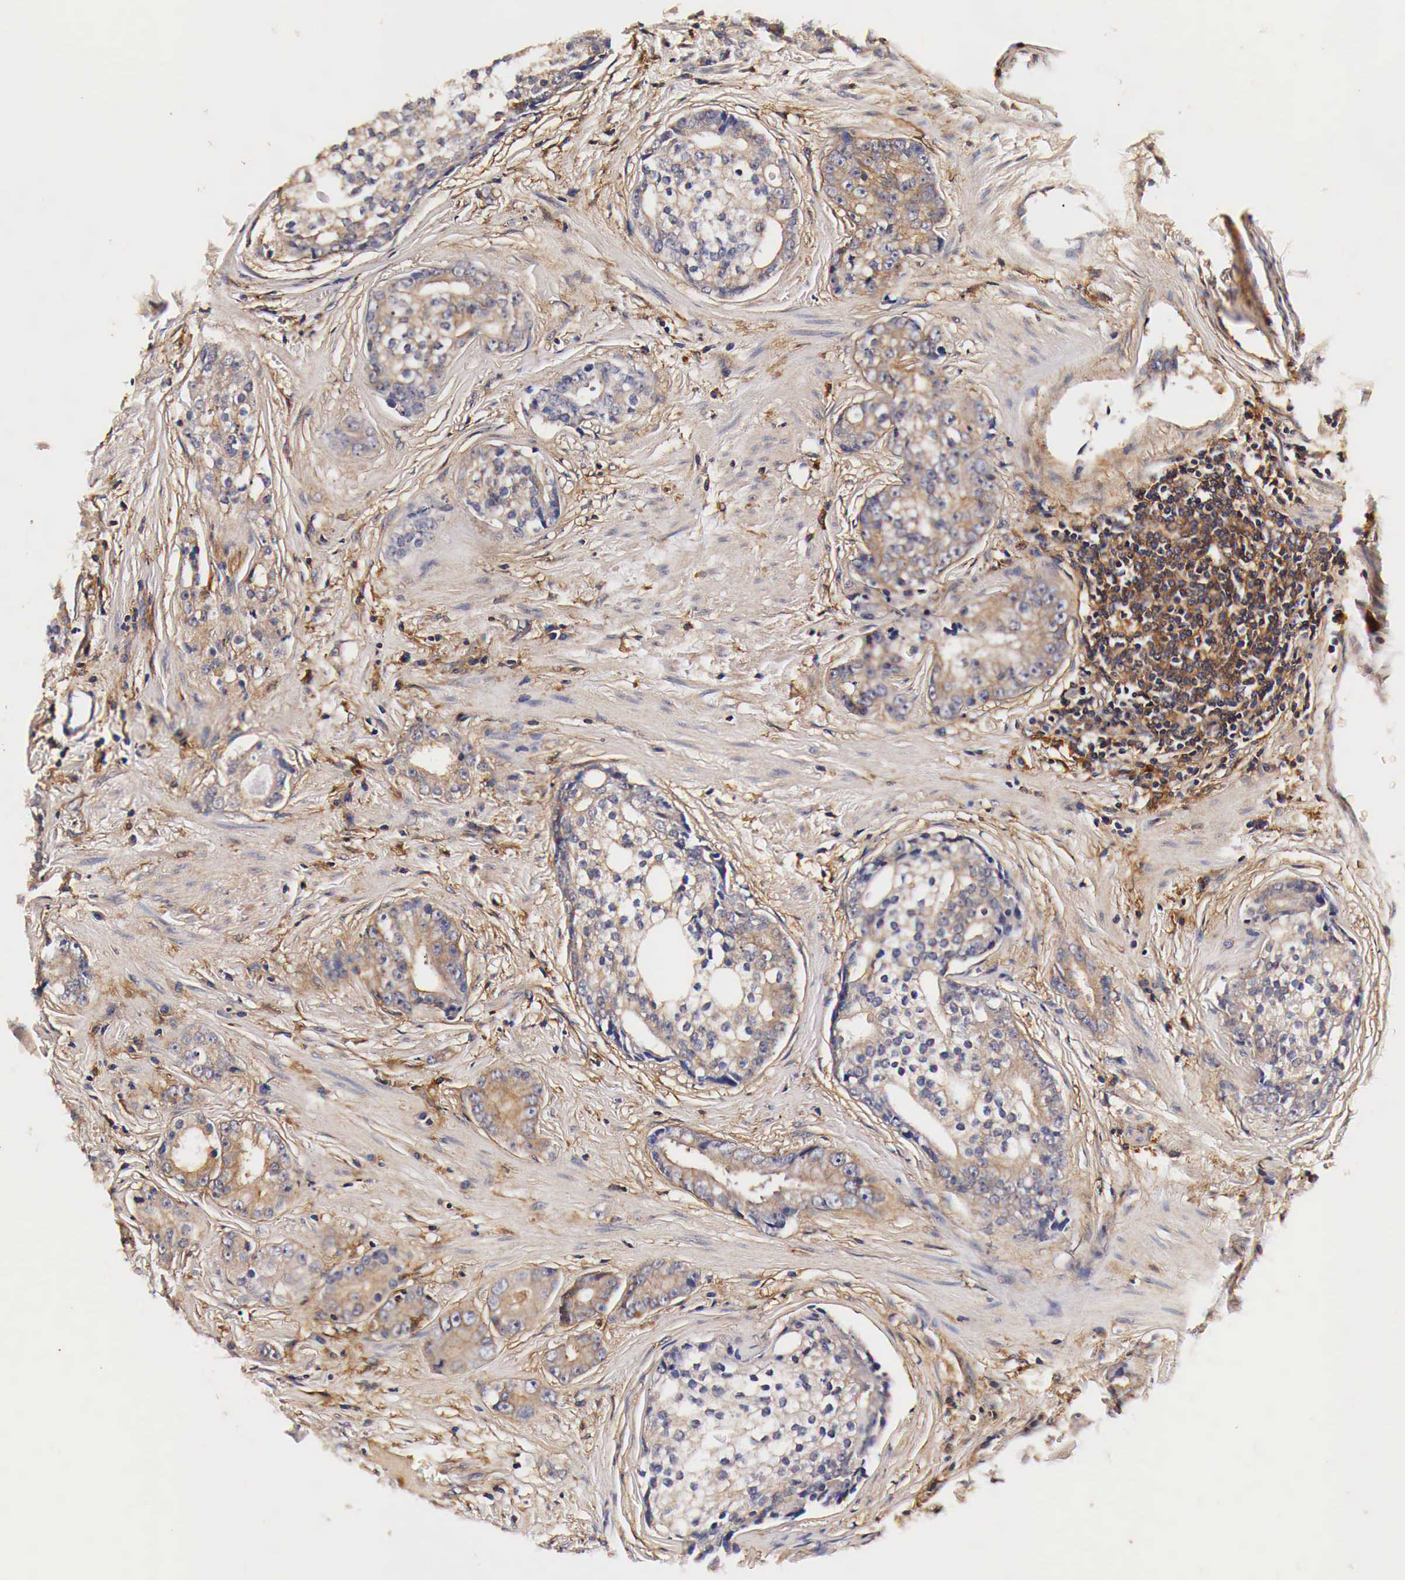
{"staining": {"intensity": "moderate", "quantity": ">75%", "location": "cytoplasmic/membranous"}, "tissue": "prostate cancer", "cell_type": "Tumor cells", "image_type": "cancer", "snomed": [{"axis": "morphology", "description": "Adenocarcinoma, Medium grade"}, {"axis": "topography", "description": "Prostate"}], "caption": "Brown immunohistochemical staining in prostate cancer (adenocarcinoma (medium-grade)) displays moderate cytoplasmic/membranous expression in approximately >75% of tumor cells.", "gene": "RP2", "patient": {"sex": "male", "age": 59}}